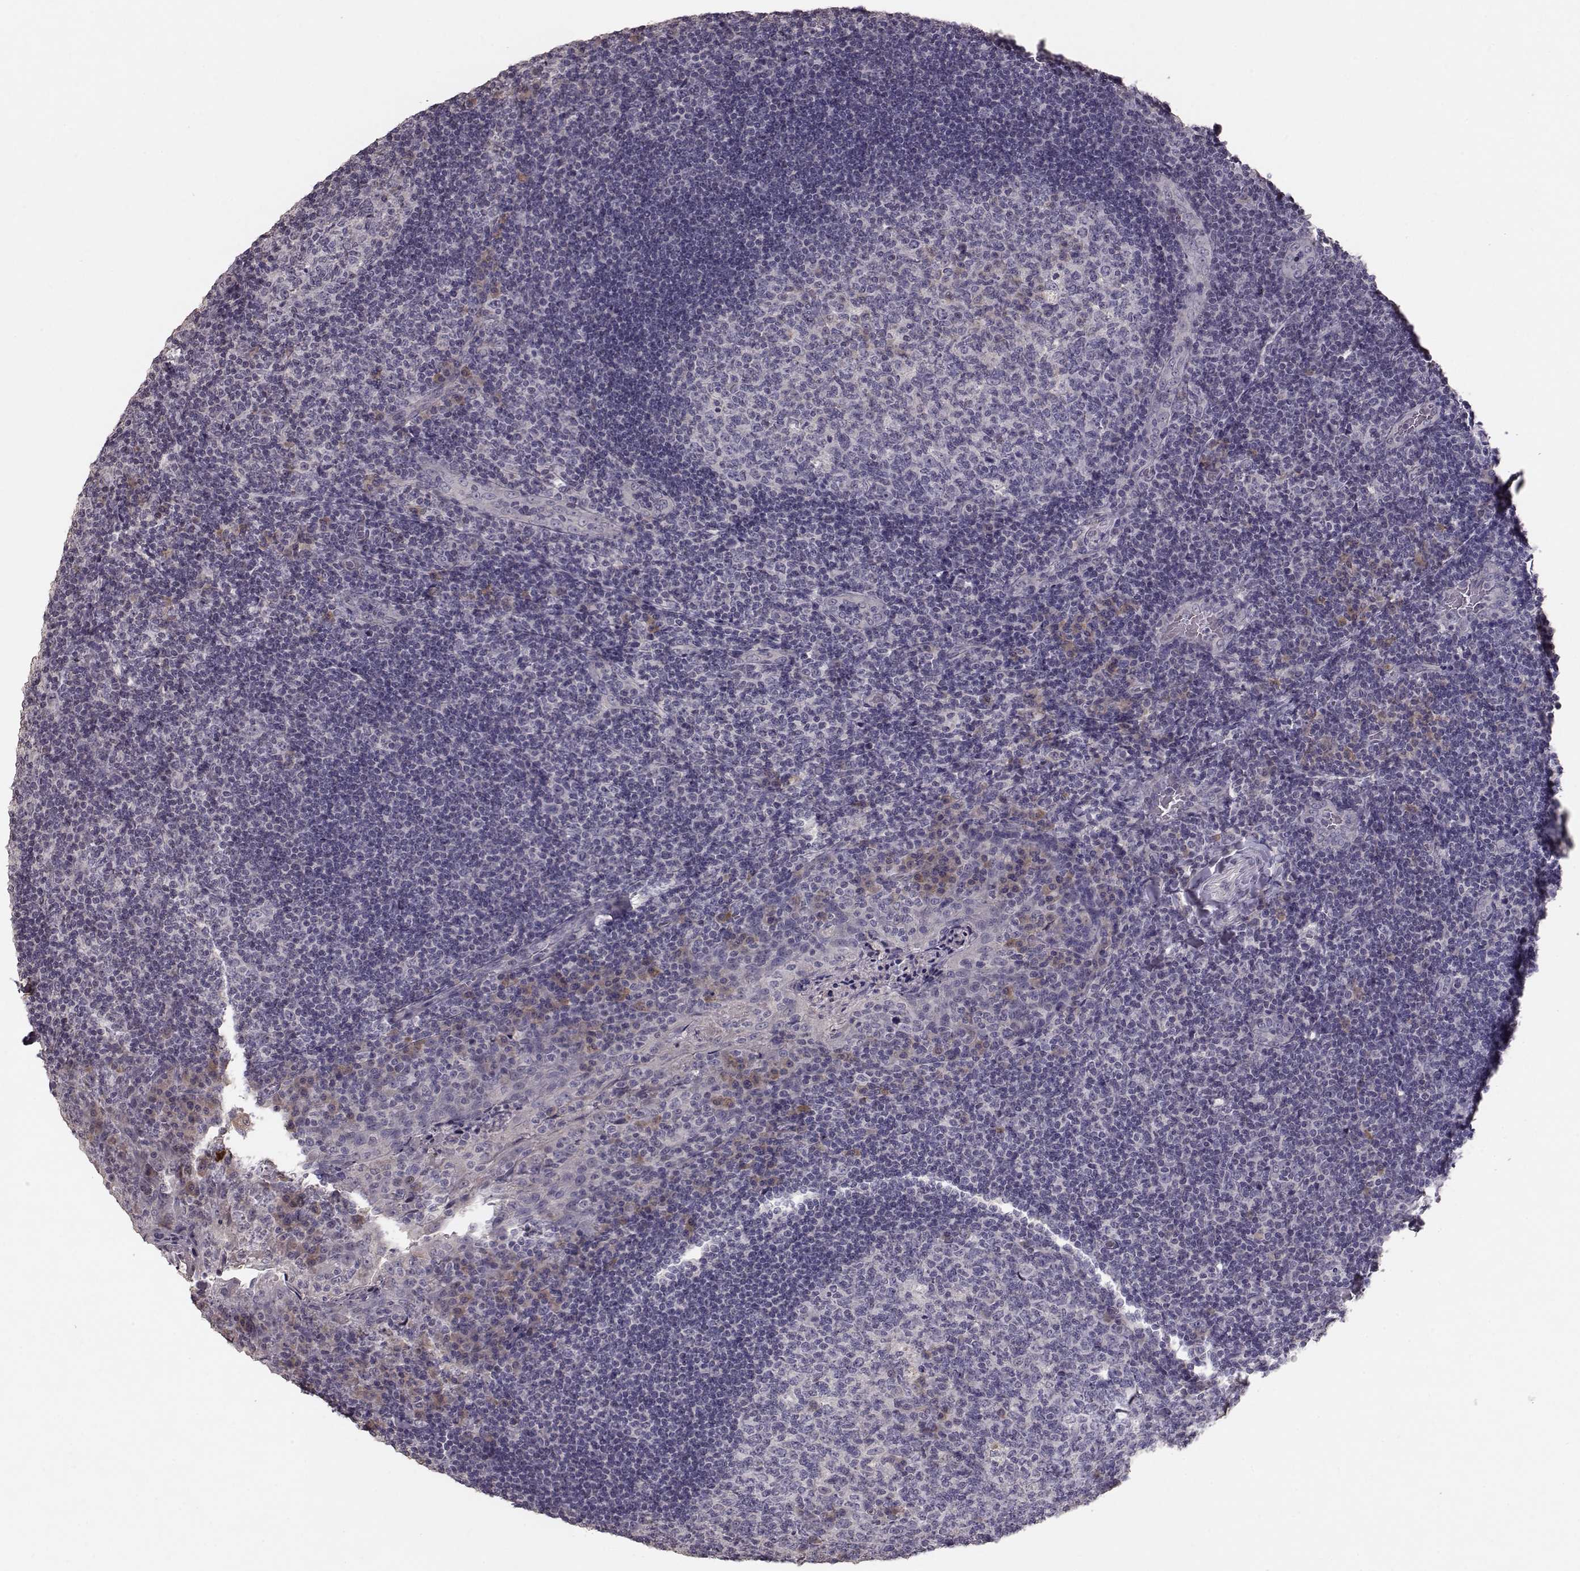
{"staining": {"intensity": "negative", "quantity": "none", "location": "none"}, "tissue": "tonsil", "cell_type": "Germinal center cells", "image_type": "normal", "snomed": [{"axis": "morphology", "description": "Normal tissue, NOS"}, {"axis": "topography", "description": "Tonsil"}], "caption": "Immunohistochemical staining of normal tonsil displays no significant staining in germinal center cells.", "gene": "PMCH", "patient": {"sex": "male", "age": 17}}